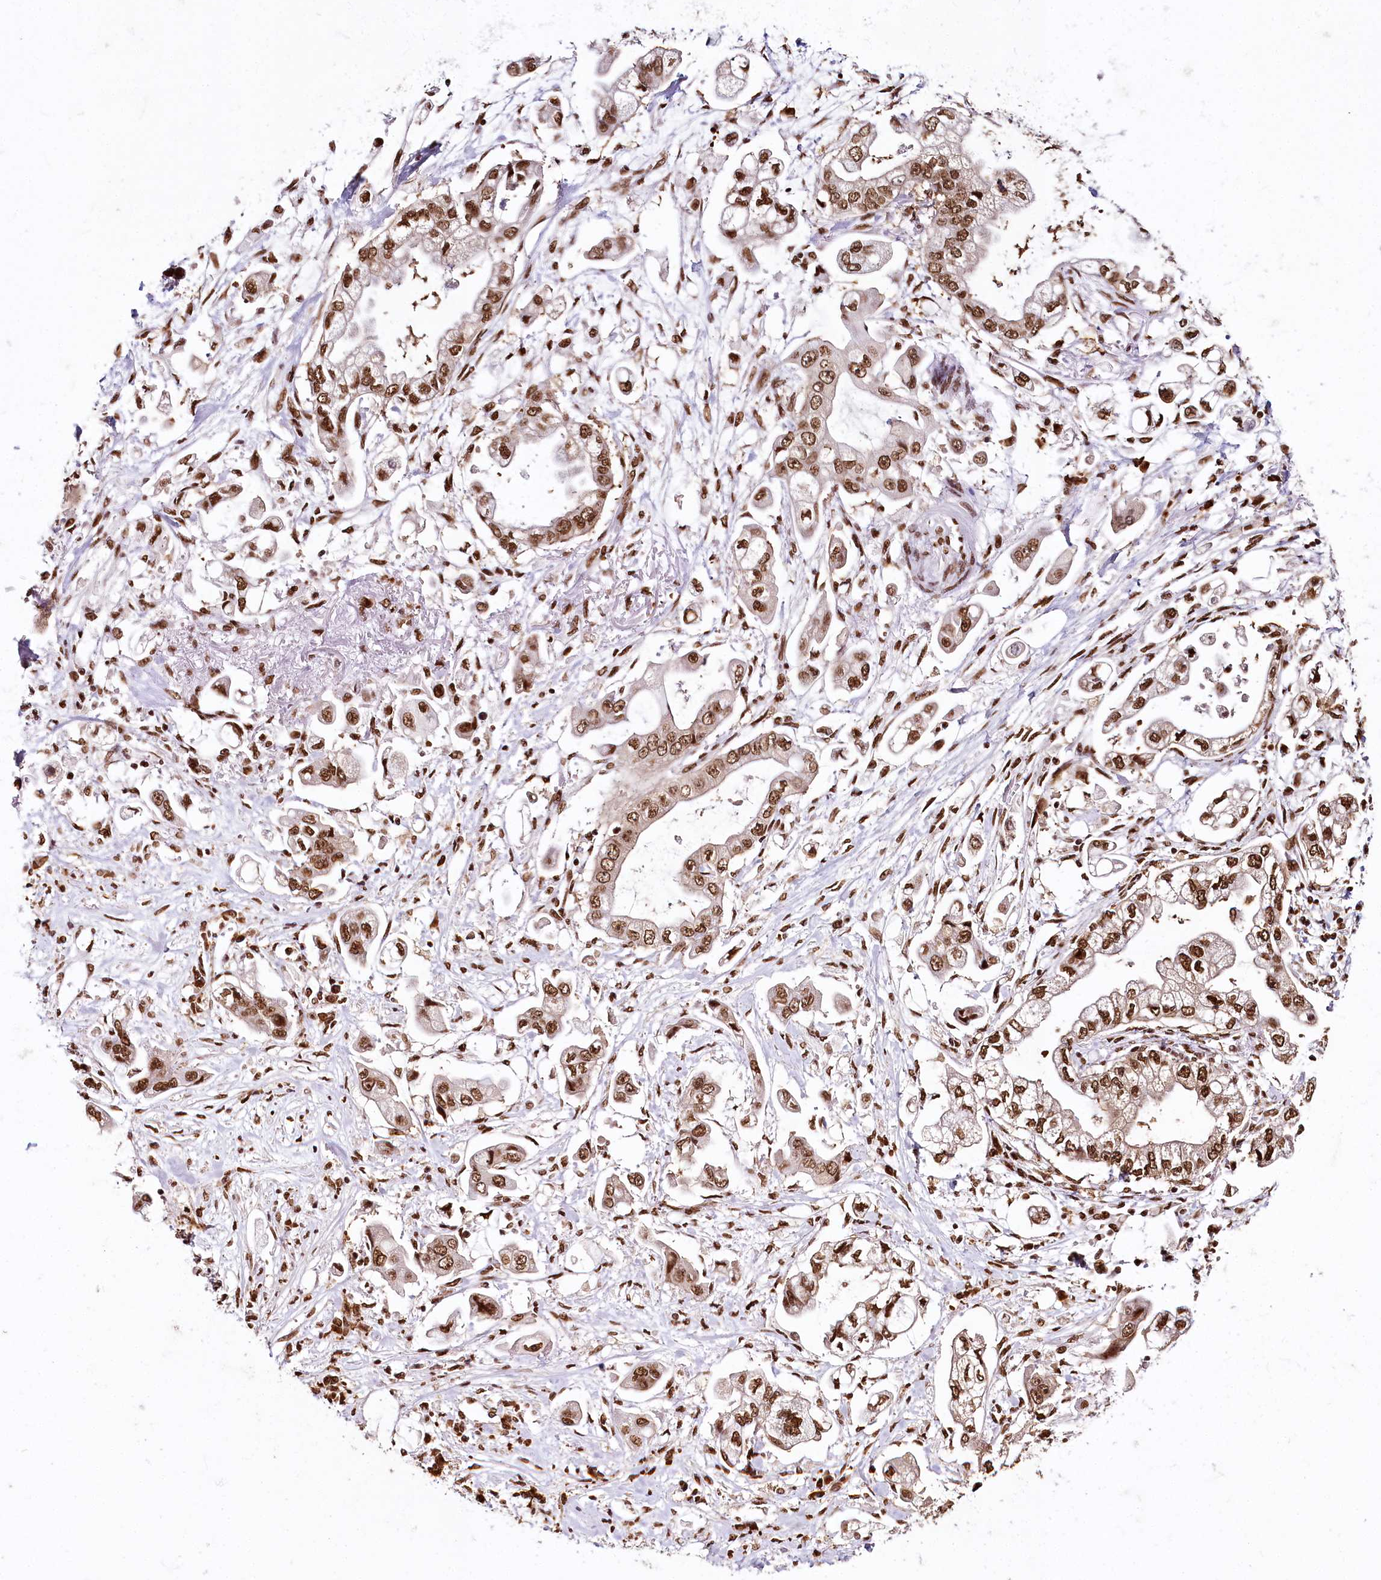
{"staining": {"intensity": "strong", "quantity": ">75%", "location": "nuclear"}, "tissue": "stomach cancer", "cell_type": "Tumor cells", "image_type": "cancer", "snomed": [{"axis": "morphology", "description": "Adenocarcinoma, NOS"}, {"axis": "topography", "description": "Stomach"}], "caption": "High-power microscopy captured an immunohistochemistry histopathology image of stomach adenocarcinoma, revealing strong nuclear positivity in about >75% of tumor cells.", "gene": "SMARCE1", "patient": {"sex": "male", "age": 62}}